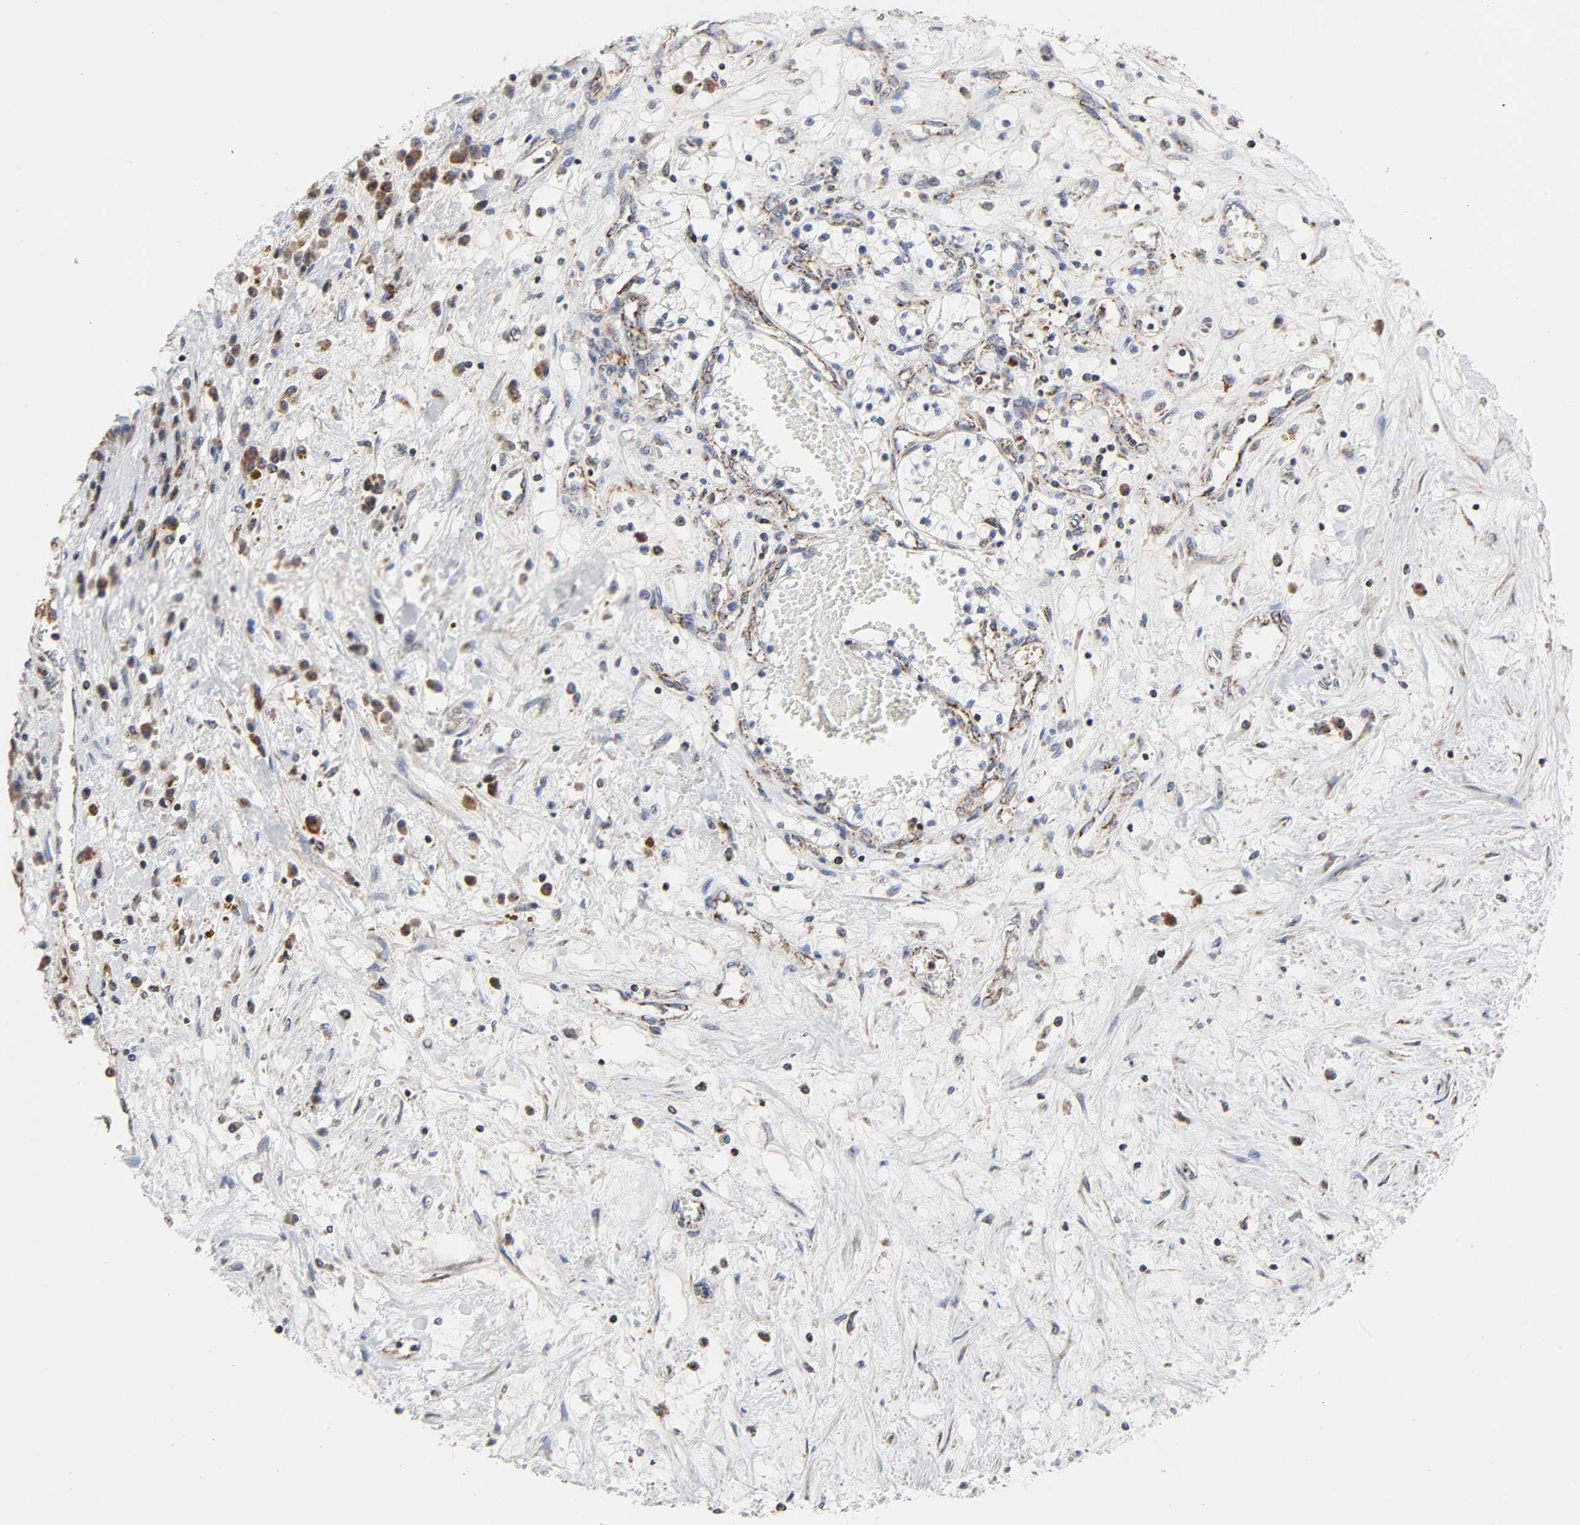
{"staining": {"intensity": "moderate", "quantity": "<25%", "location": "cytoplasmic/membranous"}, "tissue": "renal cancer", "cell_type": "Tumor cells", "image_type": "cancer", "snomed": [{"axis": "morphology", "description": "Adenocarcinoma, NOS"}, {"axis": "topography", "description": "Kidney"}], "caption": "The image exhibits staining of renal cancer, revealing moderate cytoplasmic/membranous protein positivity (brown color) within tumor cells.", "gene": "COX6B1", "patient": {"sex": "male", "age": 68}}